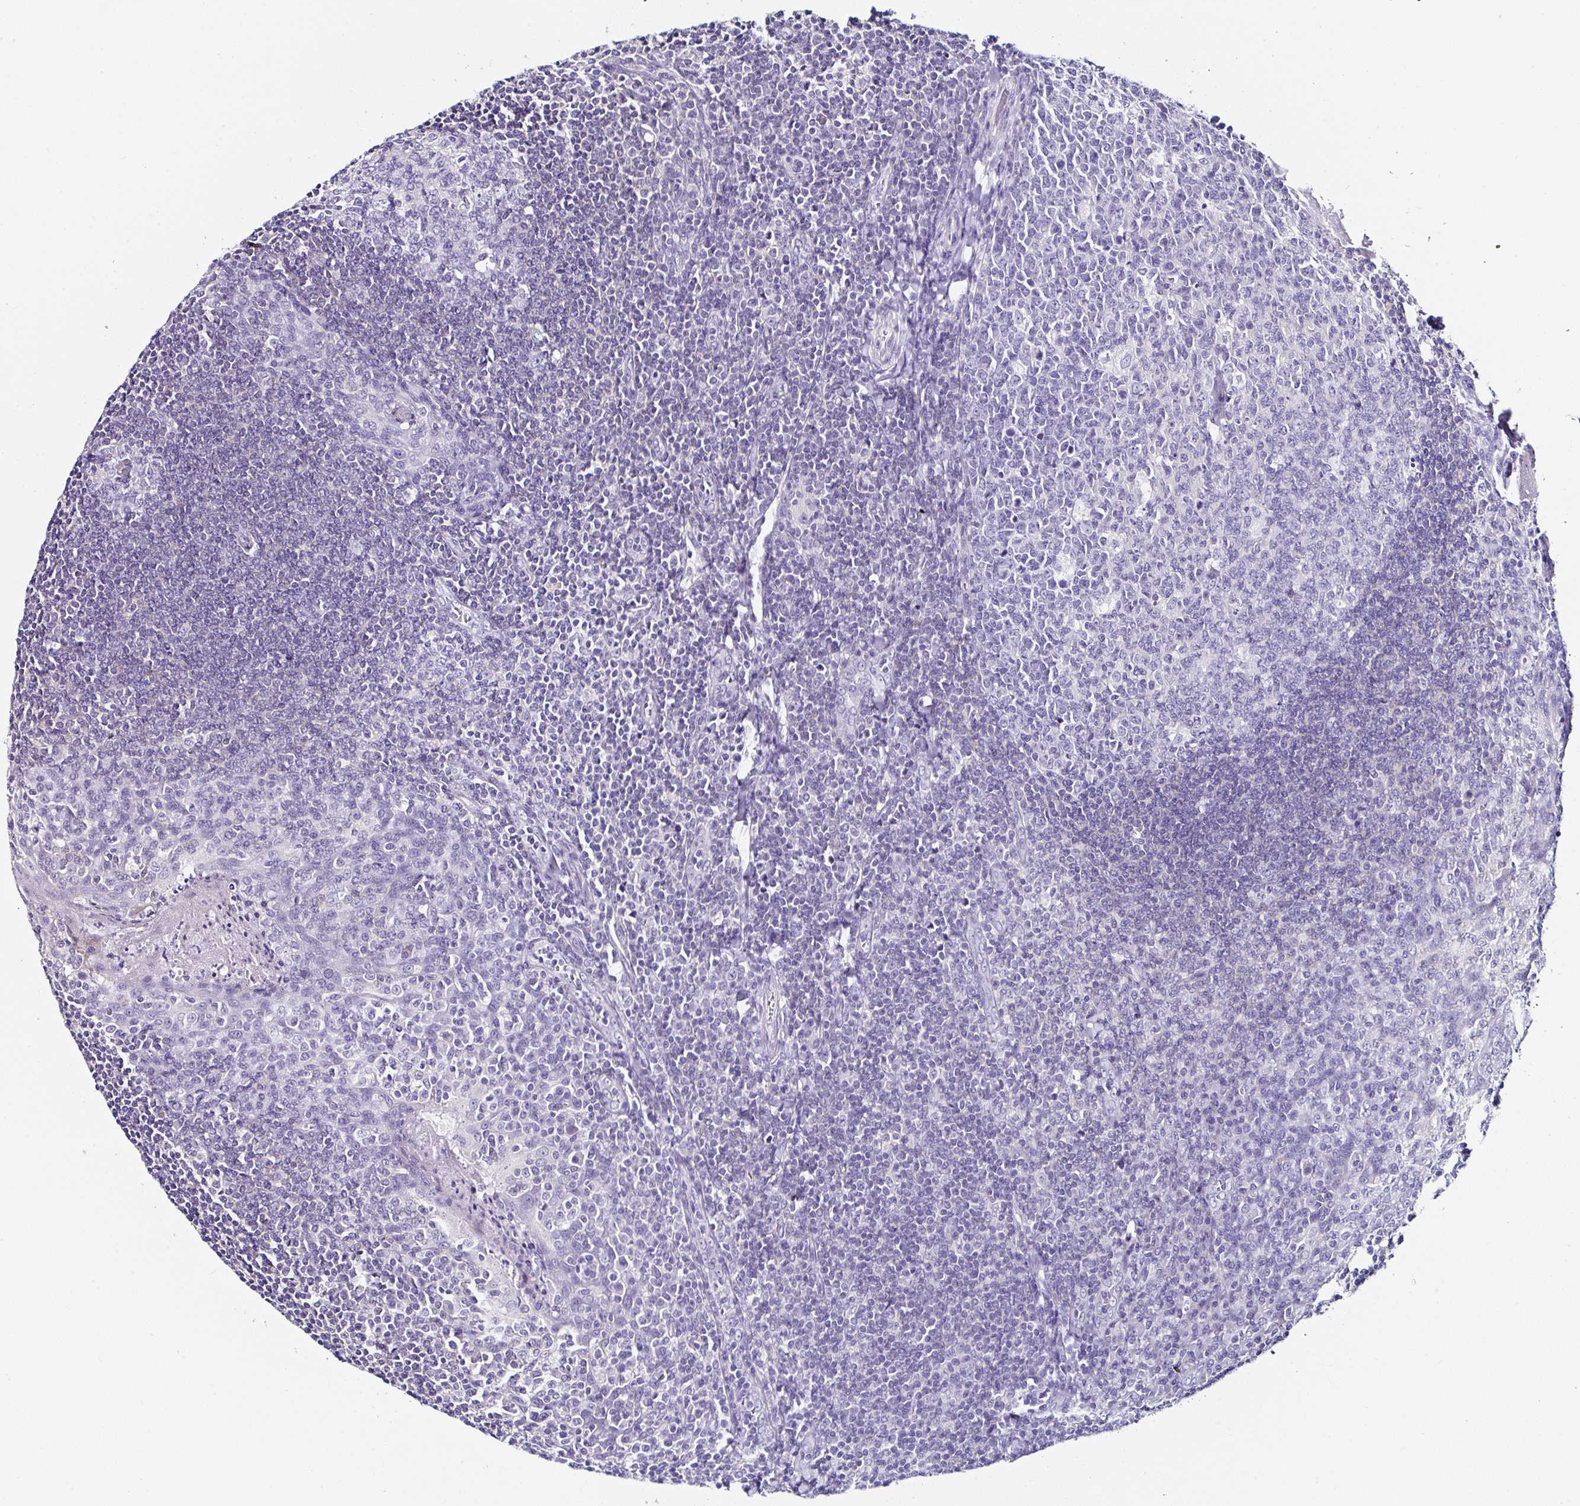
{"staining": {"intensity": "negative", "quantity": "none", "location": "none"}, "tissue": "tonsil", "cell_type": "Germinal center cells", "image_type": "normal", "snomed": [{"axis": "morphology", "description": "Normal tissue, NOS"}, {"axis": "topography", "description": "Tonsil"}], "caption": "Immunohistochemistry (IHC) photomicrograph of benign tonsil: human tonsil stained with DAB reveals no significant protein expression in germinal center cells.", "gene": "UGT3A1", "patient": {"sex": "male", "age": 27}}